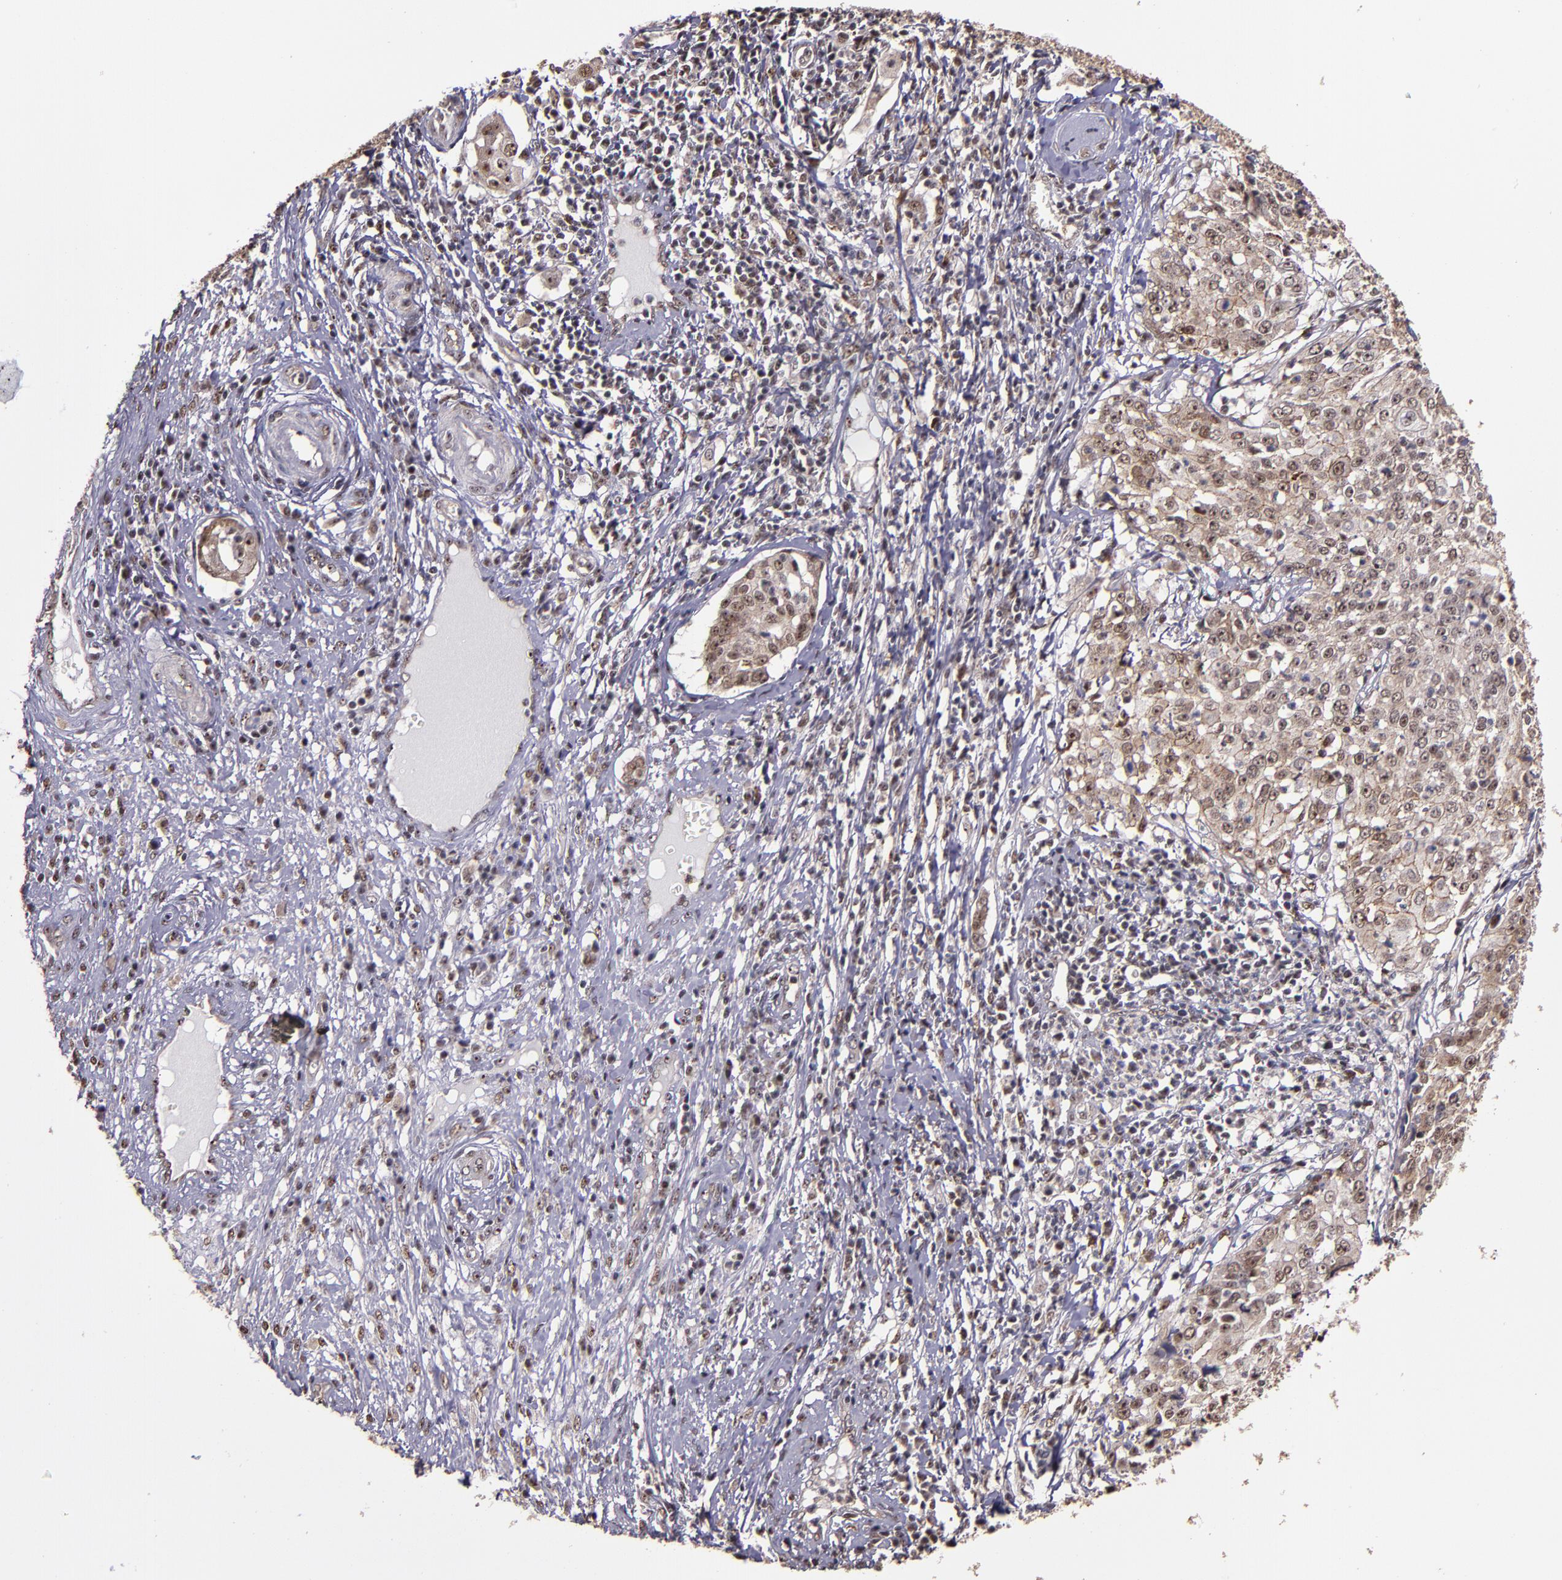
{"staining": {"intensity": "moderate", "quantity": ">75%", "location": "cytoplasmic/membranous,nuclear"}, "tissue": "cervical cancer", "cell_type": "Tumor cells", "image_type": "cancer", "snomed": [{"axis": "morphology", "description": "Squamous cell carcinoma, NOS"}, {"axis": "topography", "description": "Cervix"}], "caption": "Protein analysis of cervical cancer tissue reveals moderate cytoplasmic/membranous and nuclear expression in about >75% of tumor cells.", "gene": "CECR2", "patient": {"sex": "female", "age": 39}}